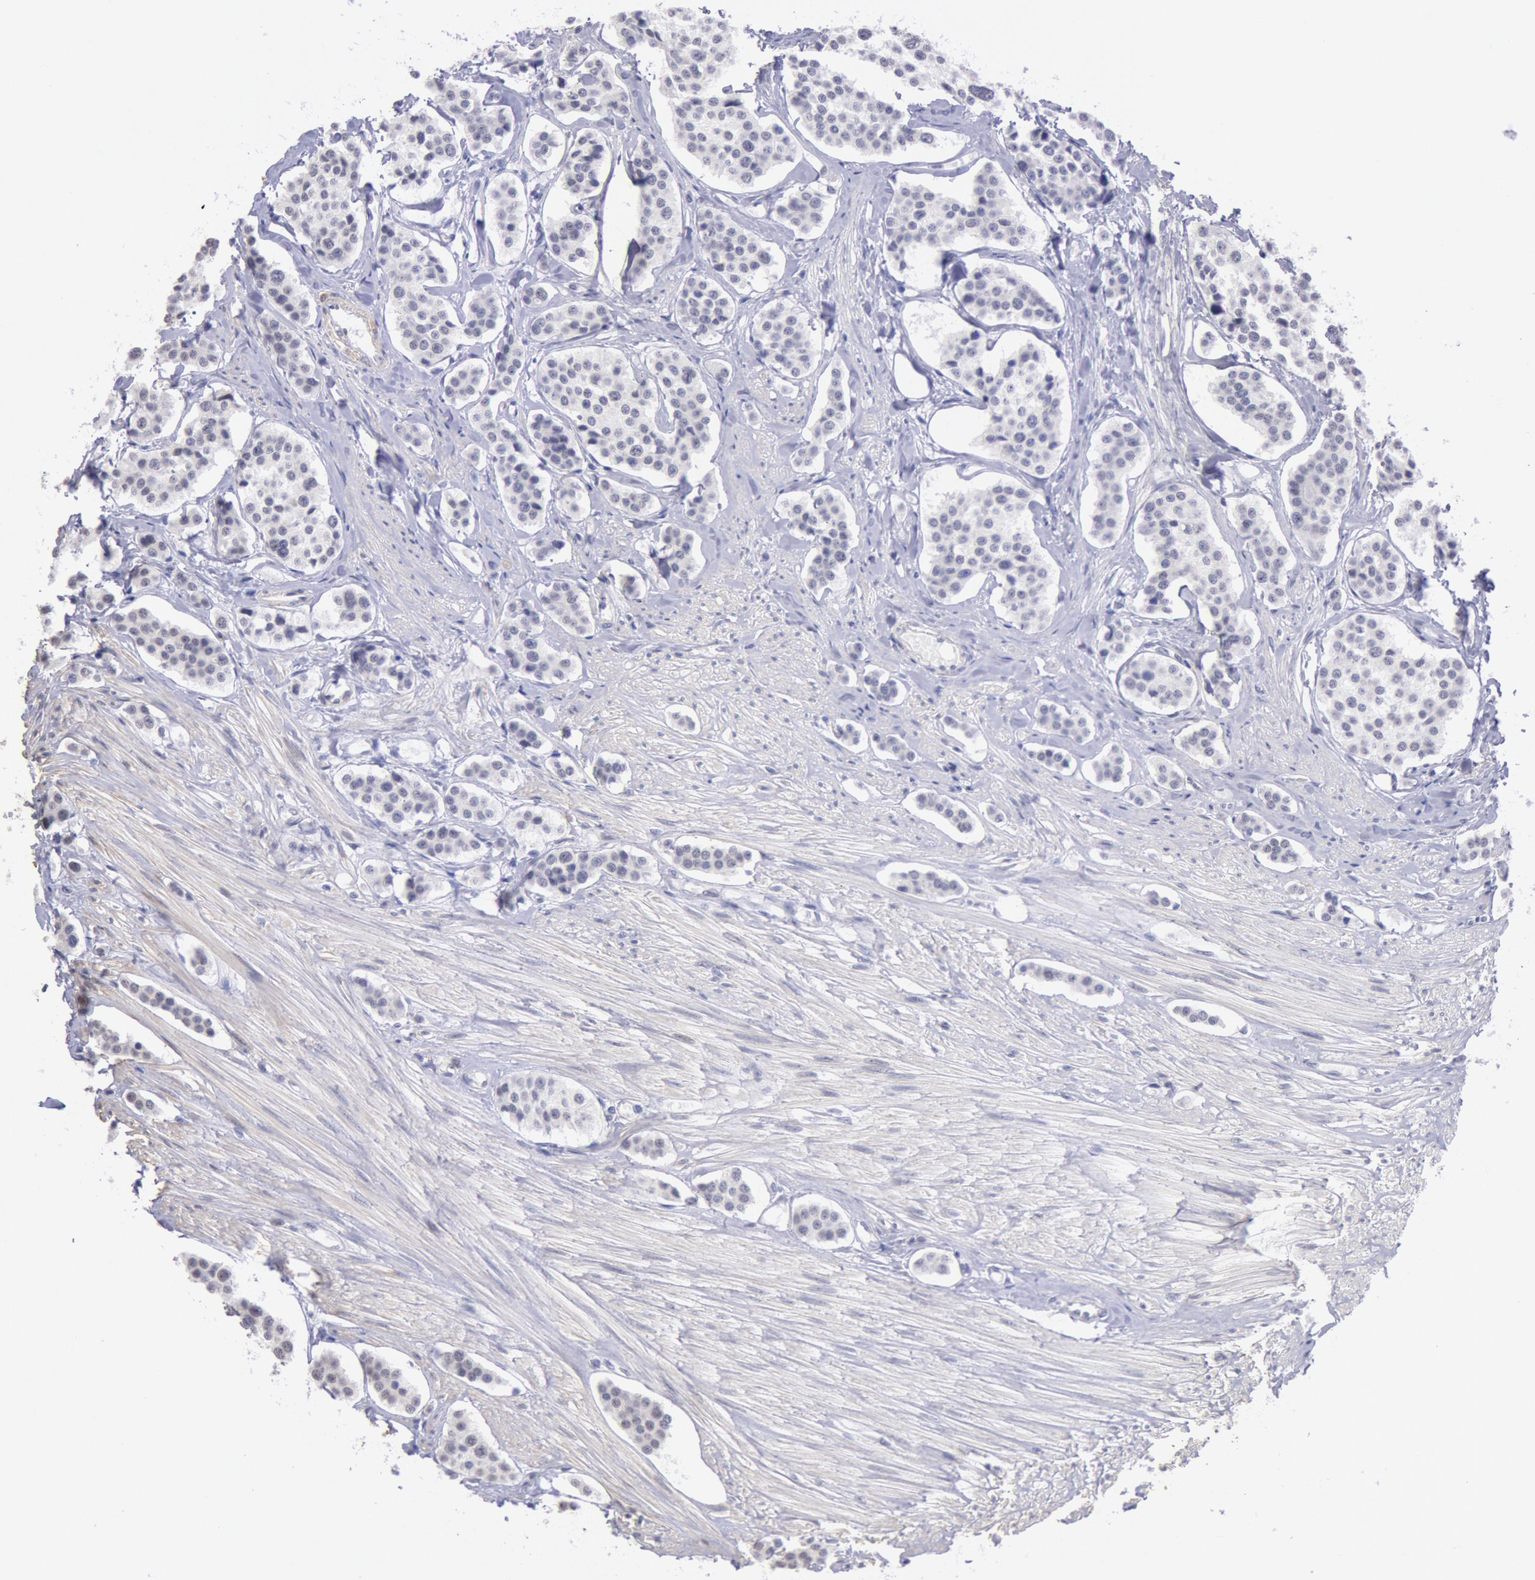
{"staining": {"intensity": "weak", "quantity": ">75%", "location": "cytoplasmic/membranous,nuclear"}, "tissue": "carcinoid", "cell_type": "Tumor cells", "image_type": "cancer", "snomed": [{"axis": "morphology", "description": "Carcinoid, malignant, NOS"}, {"axis": "topography", "description": "Small intestine"}], "caption": "A brown stain shows weak cytoplasmic/membranous and nuclear positivity of a protein in human malignant carcinoid tumor cells.", "gene": "MYH7", "patient": {"sex": "male", "age": 60}}